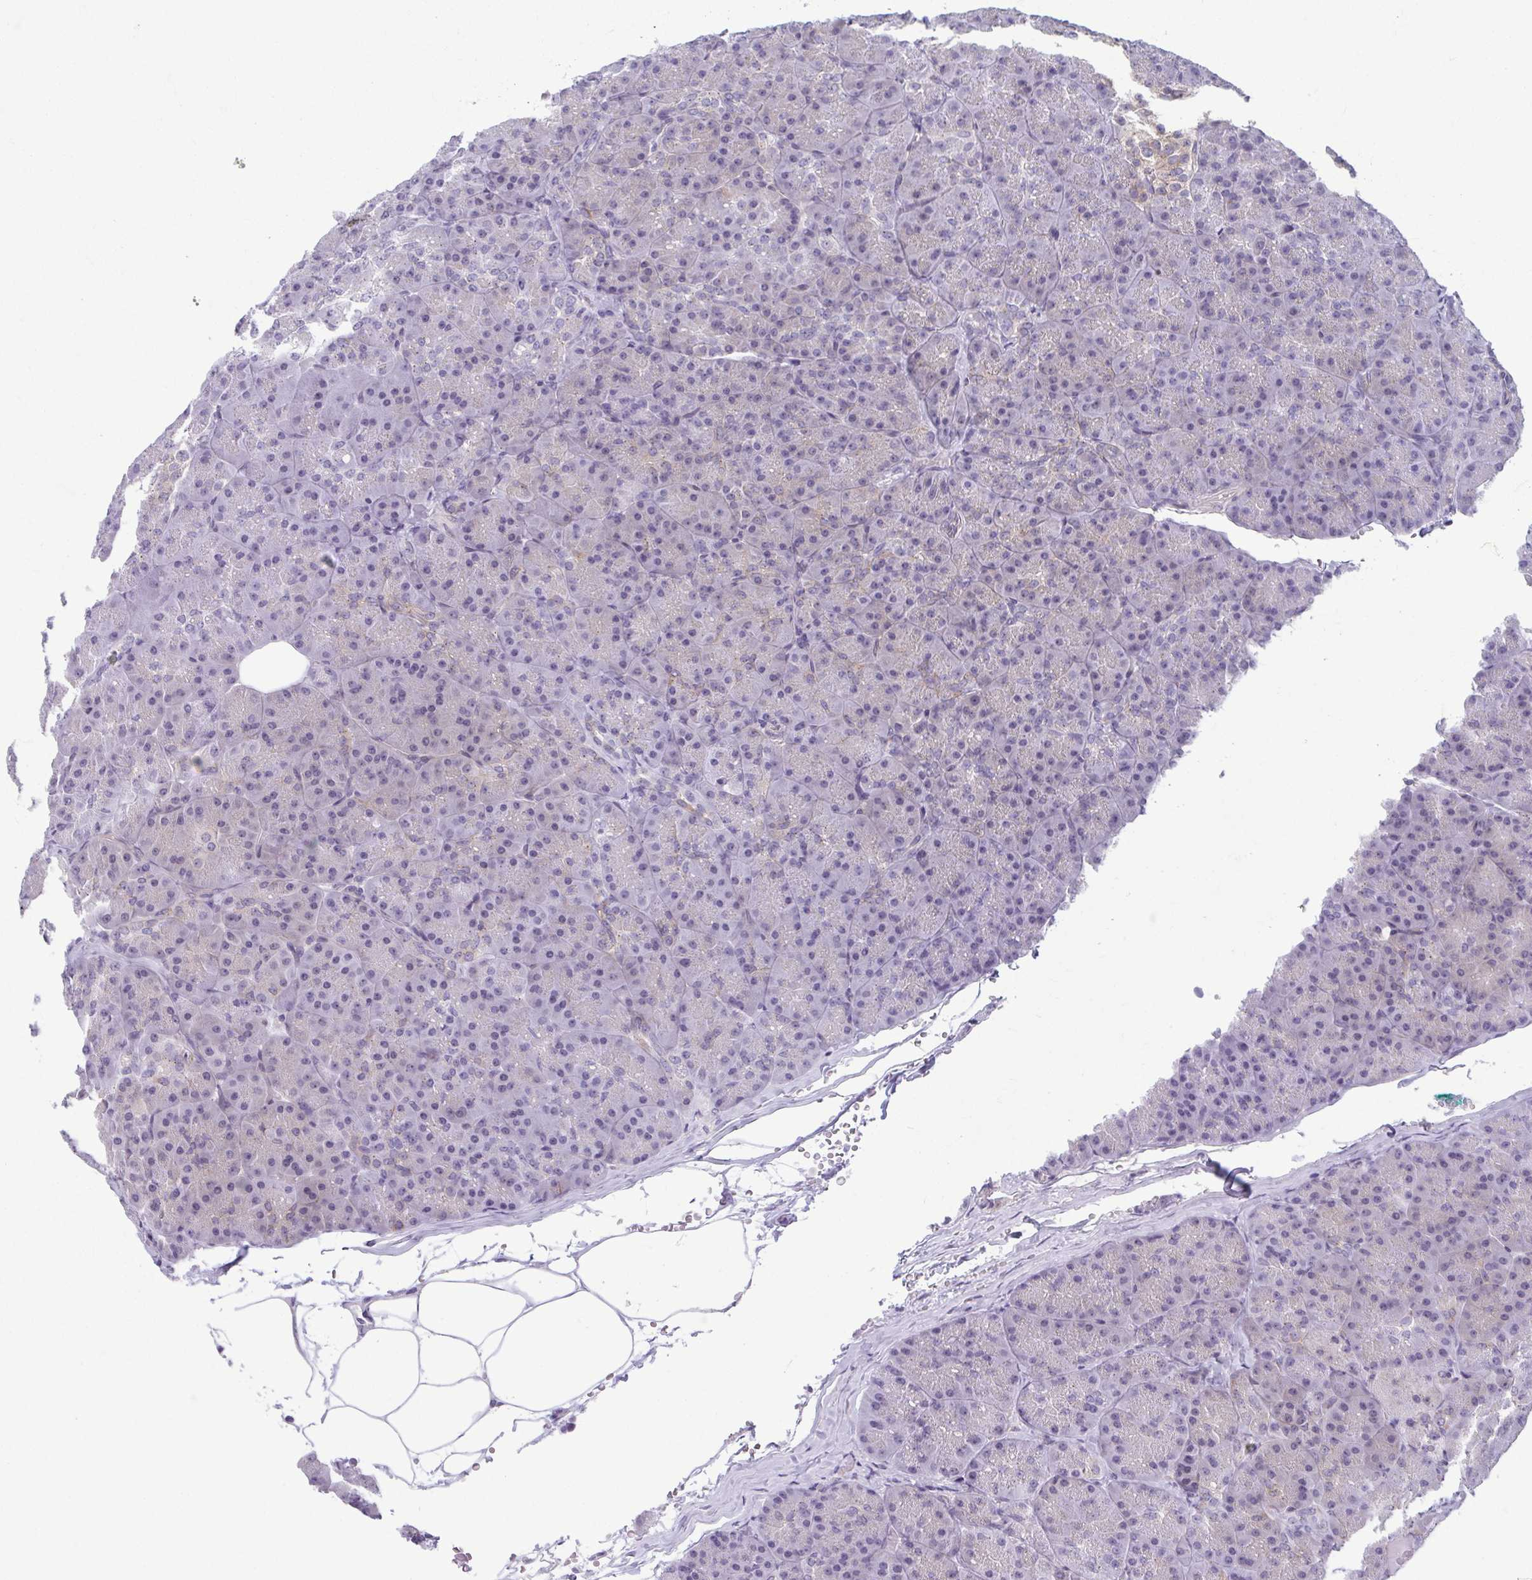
{"staining": {"intensity": "moderate", "quantity": "<25%", "location": "cytoplasmic/membranous"}, "tissue": "pancreas", "cell_type": "Exocrine glandular cells", "image_type": "normal", "snomed": [{"axis": "morphology", "description": "Normal tissue, NOS"}, {"axis": "topography", "description": "Pancreas"}], "caption": "DAB immunohistochemical staining of unremarkable pancreas reveals moderate cytoplasmic/membranous protein positivity in approximately <25% of exocrine glandular cells. The staining was performed using DAB to visualize the protein expression in brown, while the nuclei were stained in blue with hematoxylin (Magnification: 20x).", "gene": "TMEM108", "patient": {"sex": "male", "age": 57}}